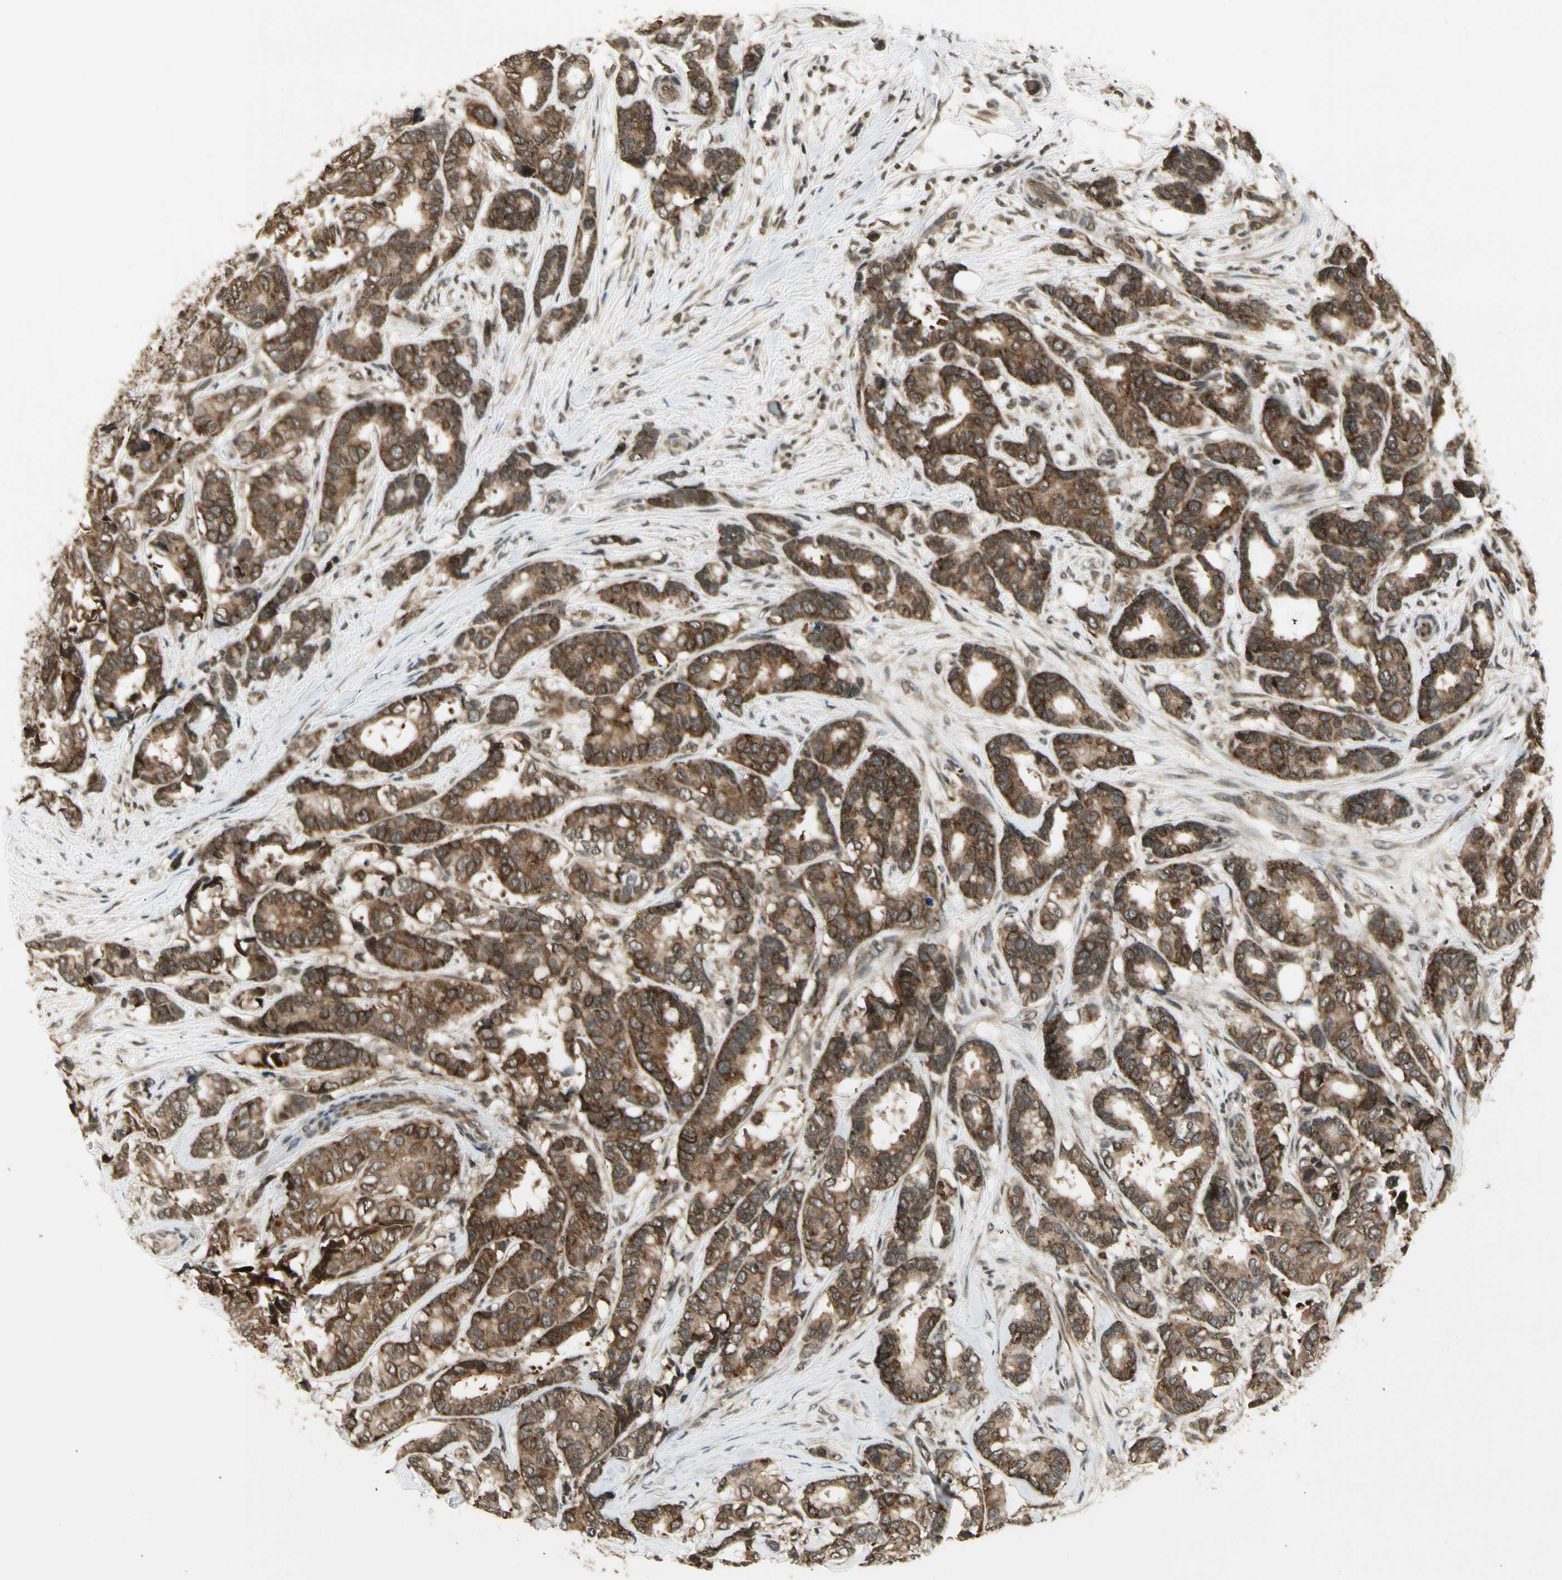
{"staining": {"intensity": "moderate", "quantity": ">75%", "location": "cytoplasmic/membranous"}, "tissue": "breast cancer", "cell_type": "Tumor cells", "image_type": "cancer", "snomed": [{"axis": "morphology", "description": "Duct carcinoma"}, {"axis": "topography", "description": "Breast"}], "caption": "Human breast cancer stained for a protein (brown) shows moderate cytoplasmic/membranous positive staining in approximately >75% of tumor cells.", "gene": "SMN2", "patient": {"sex": "female", "age": 87}}